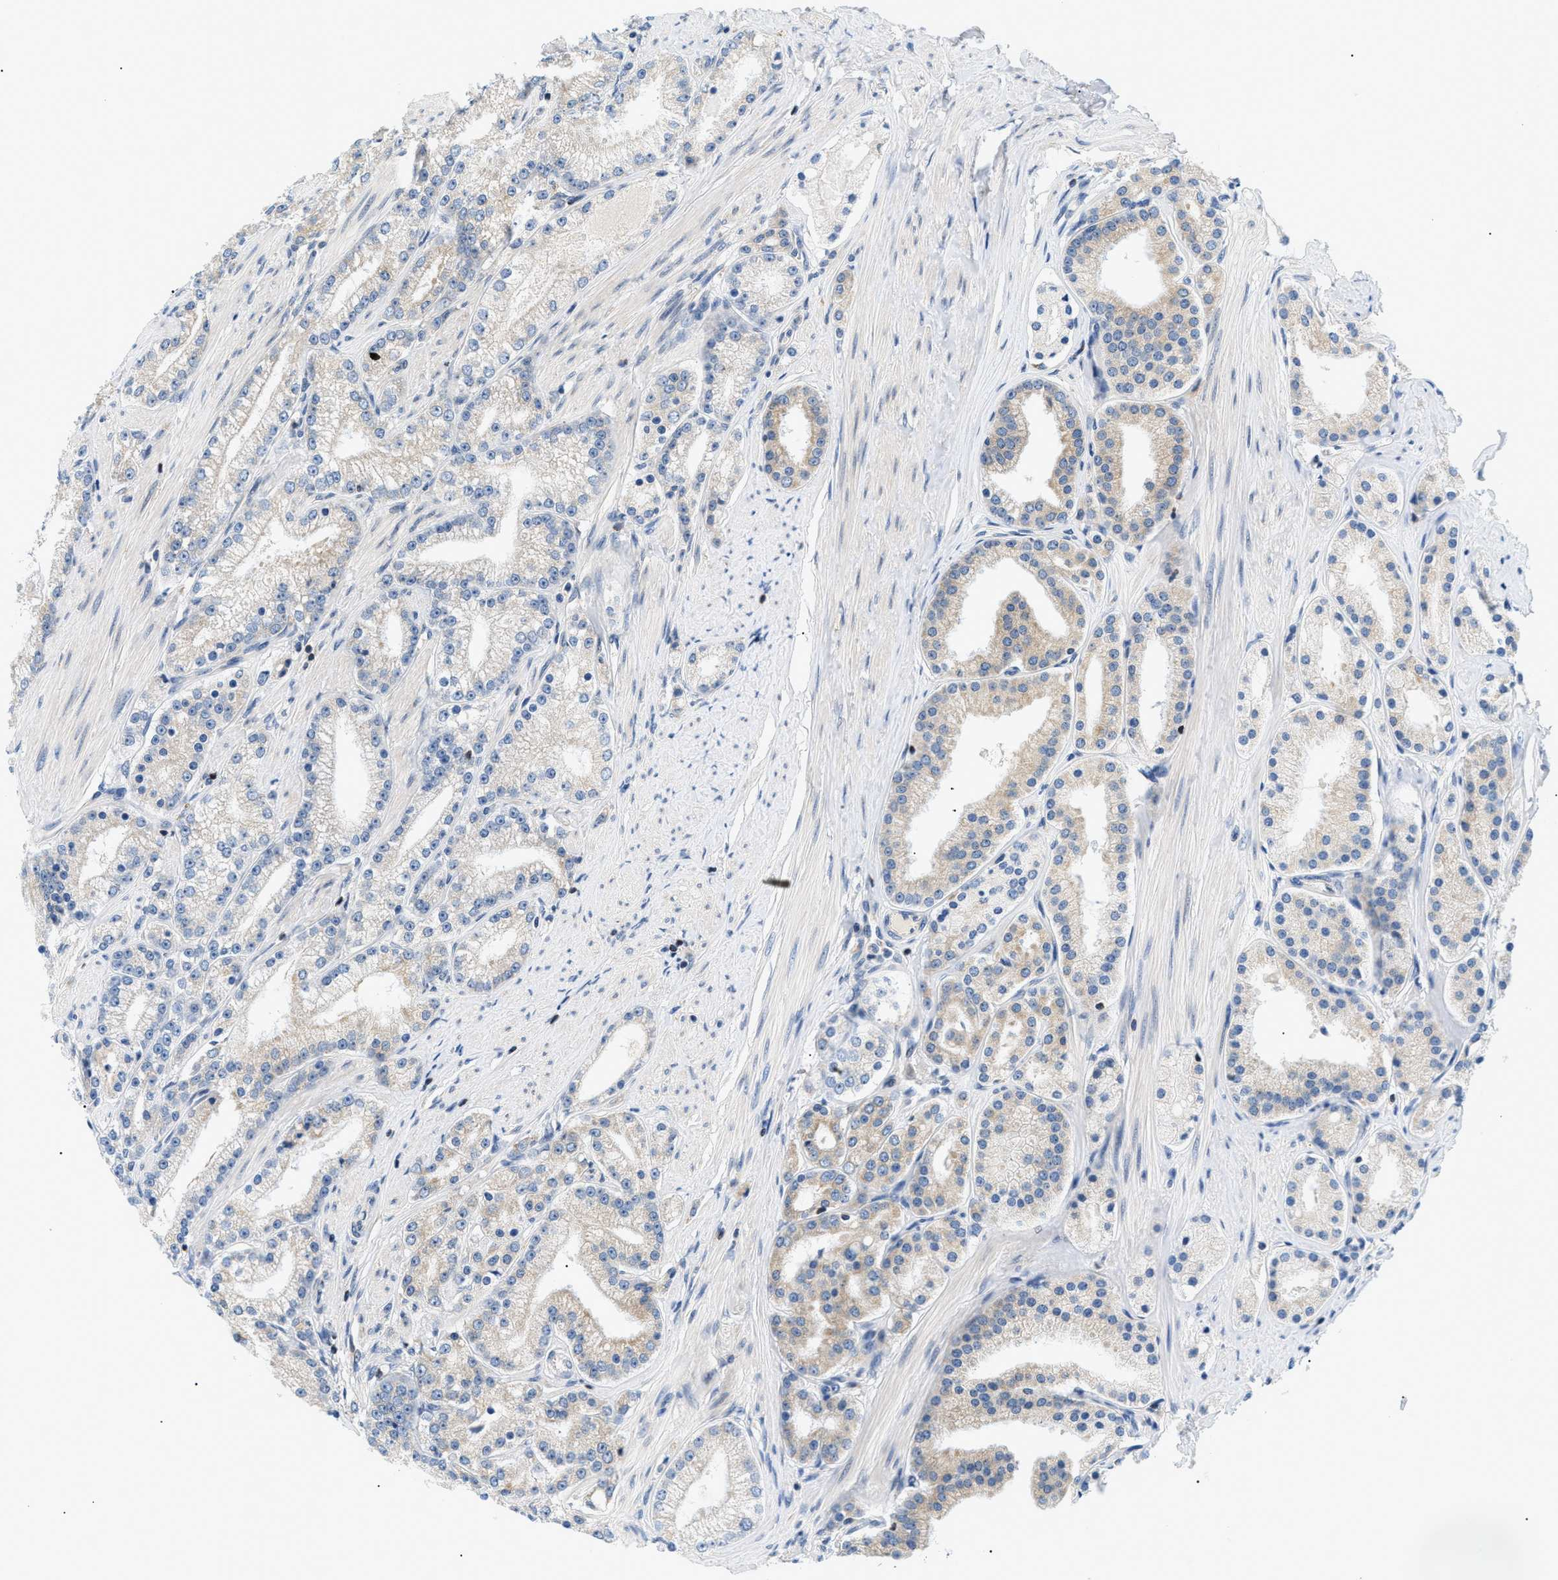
{"staining": {"intensity": "weak", "quantity": "25%-75%", "location": "cytoplasmic/membranous"}, "tissue": "prostate cancer", "cell_type": "Tumor cells", "image_type": "cancer", "snomed": [{"axis": "morphology", "description": "Adenocarcinoma, Low grade"}, {"axis": "topography", "description": "Prostate"}], "caption": "Protein expression analysis of human prostate cancer reveals weak cytoplasmic/membranous positivity in approximately 25%-75% of tumor cells. The staining was performed using DAB, with brown indicating positive protein expression. Nuclei are stained blue with hematoxylin.", "gene": "DERL1", "patient": {"sex": "male", "age": 63}}